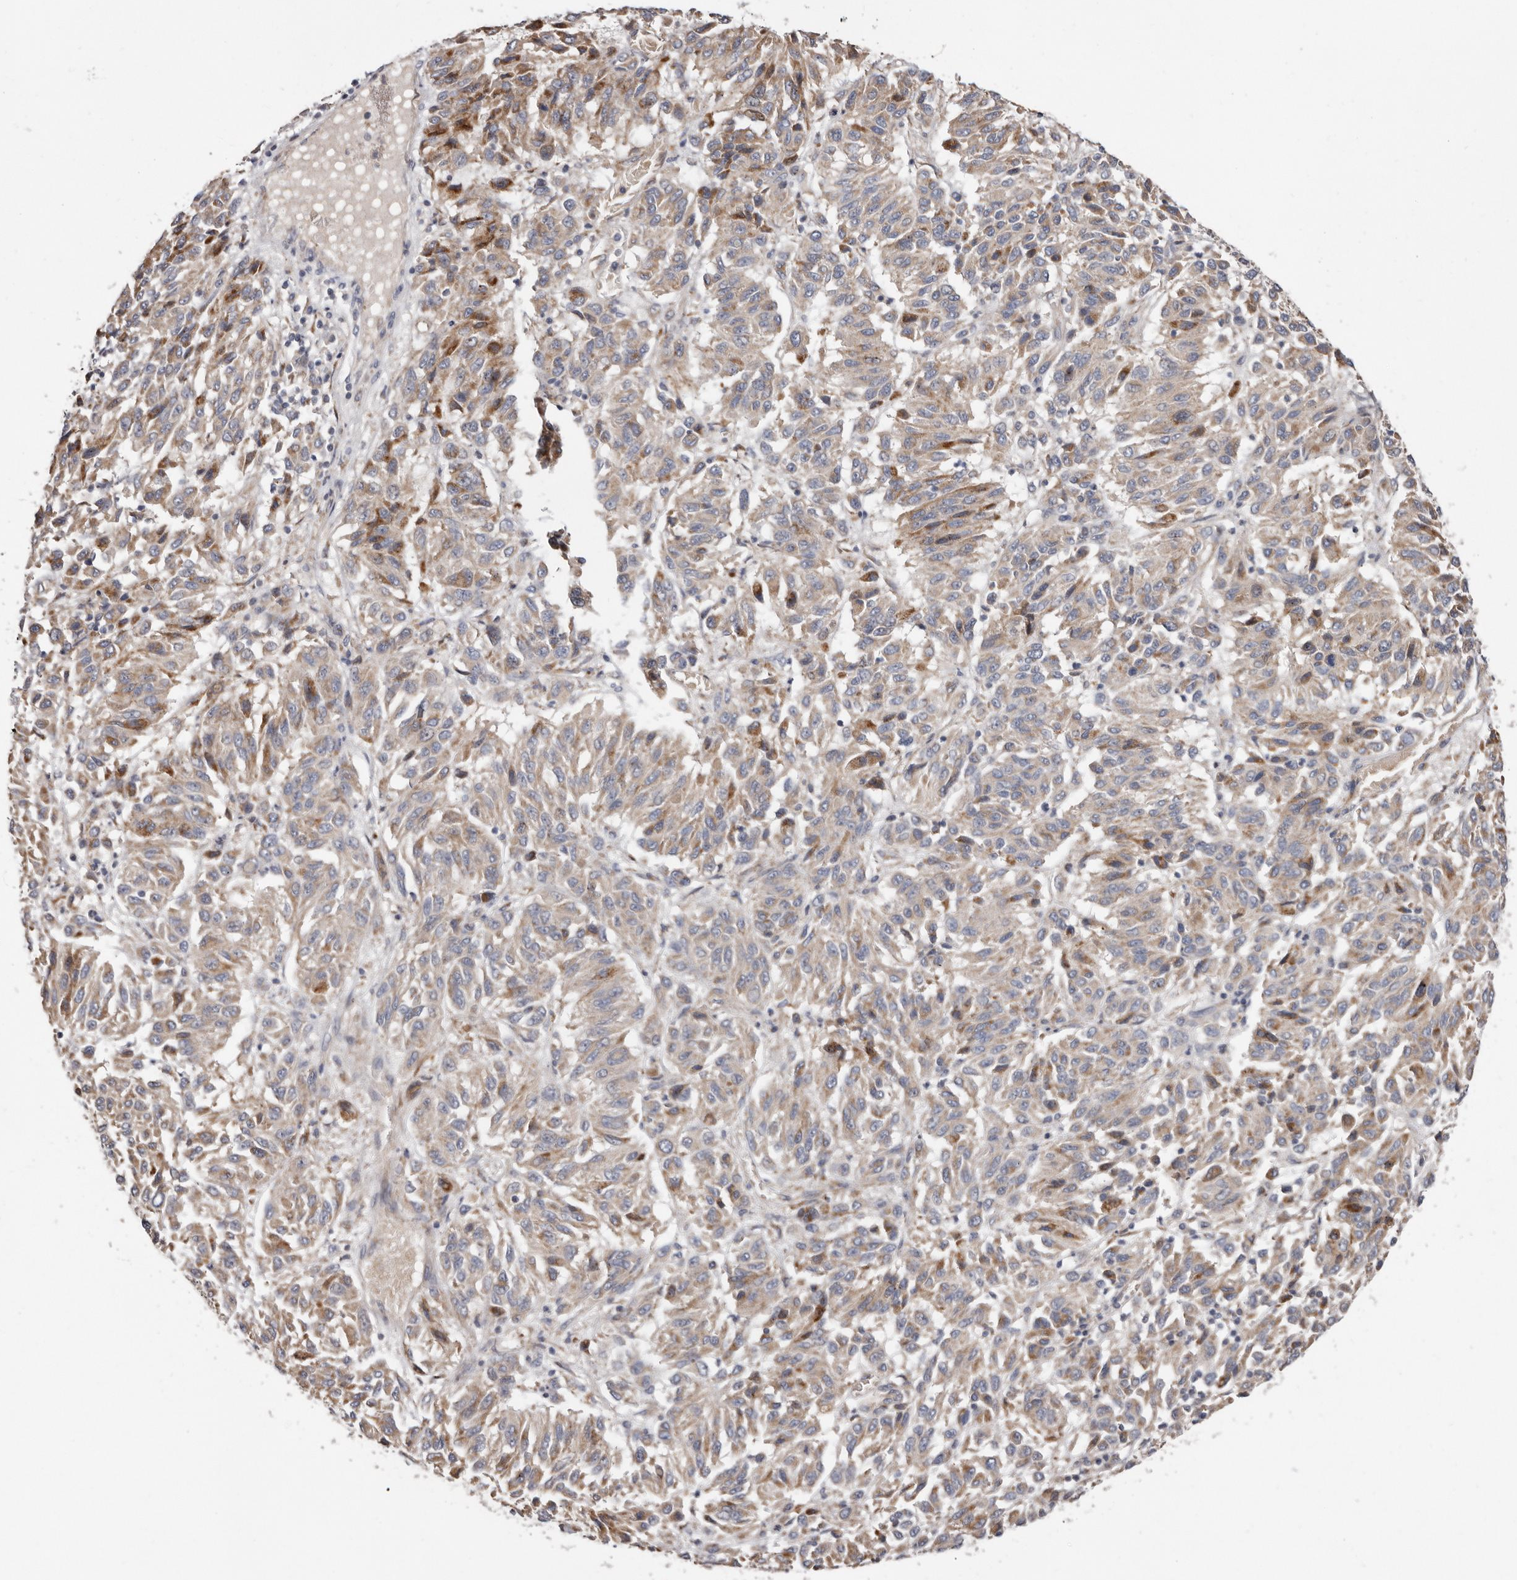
{"staining": {"intensity": "weak", "quantity": "25%-75%", "location": "cytoplasmic/membranous"}, "tissue": "melanoma", "cell_type": "Tumor cells", "image_type": "cancer", "snomed": [{"axis": "morphology", "description": "Malignant melanoma, NOS"}, {"axis": "topography", "description": "Skin"}], "caption": "IHC photomicrograph of human melanoma stained for a protein (brown), which reveals low levels of weak cytoplasmic/membranous staining in about 25%-75% of tumor cells.", "gene": "ASIC5", "patient": {"sex": "female", "age": 82}}